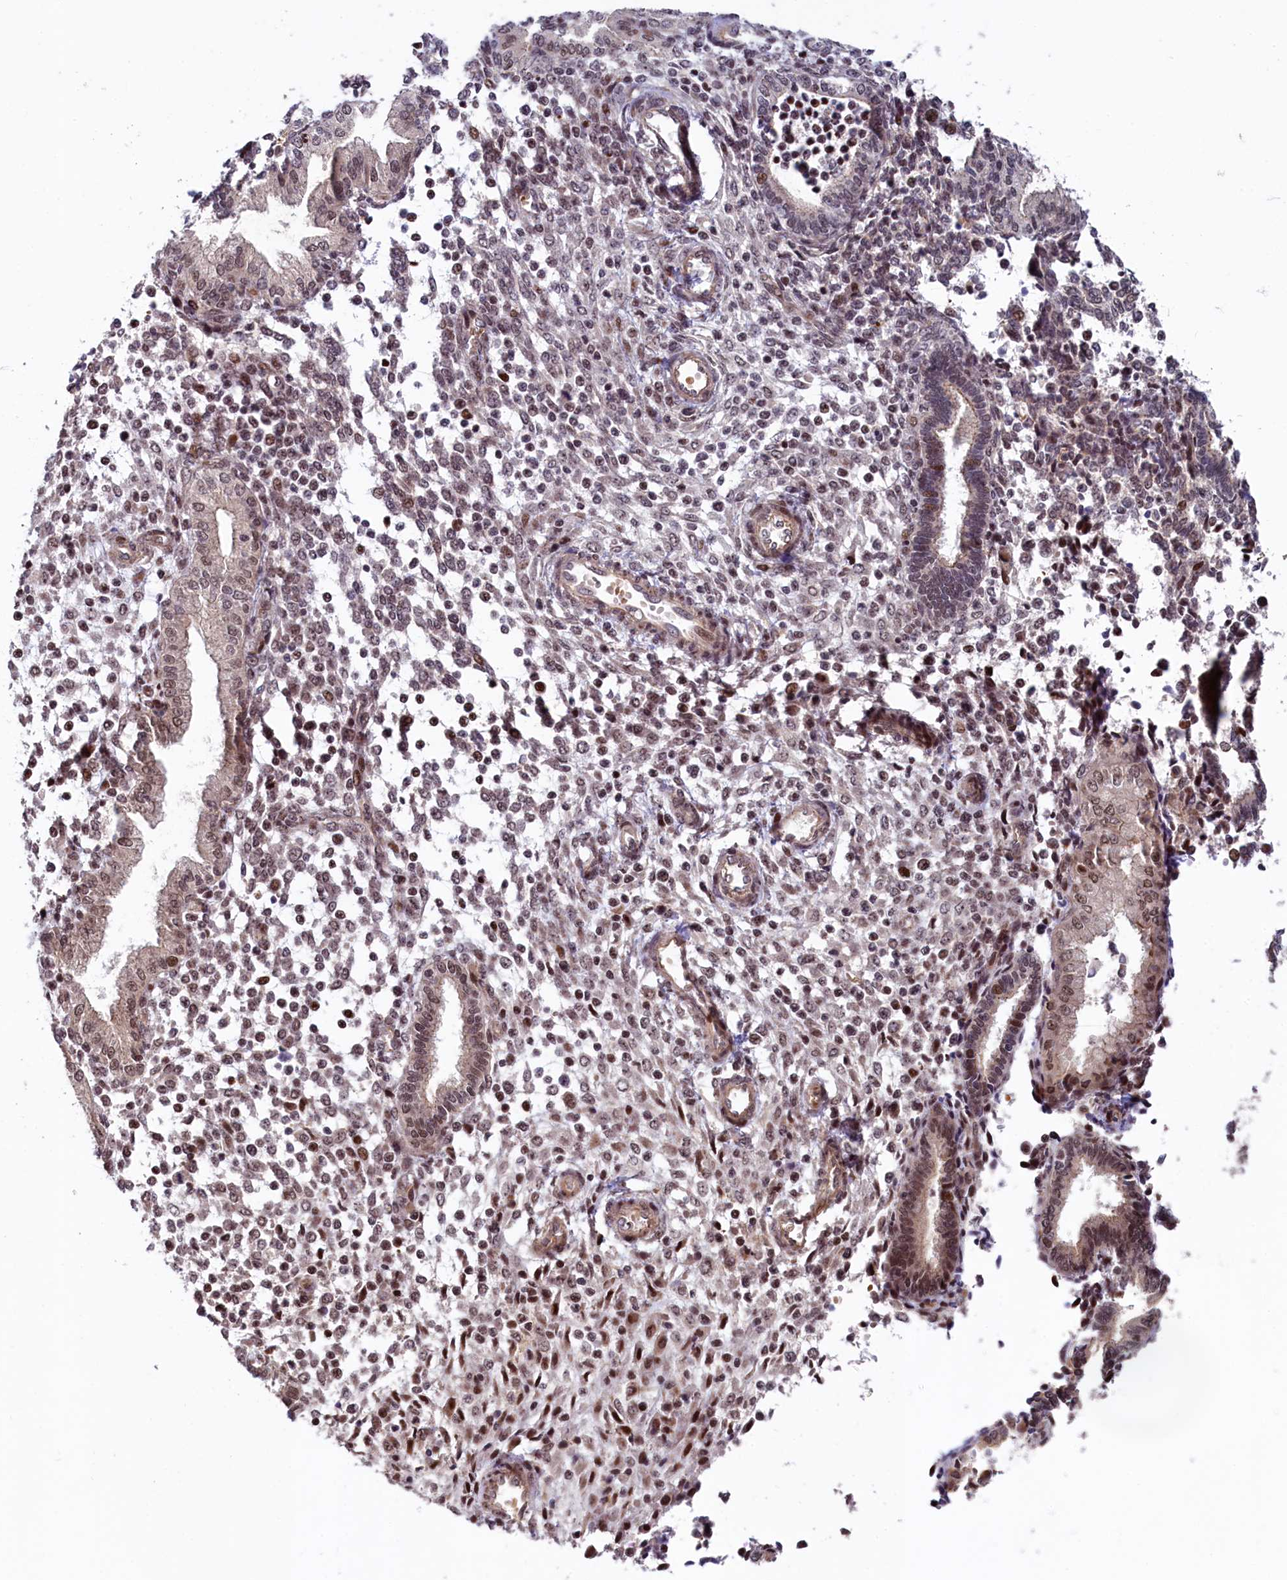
{"staining": {"intensity": "weak", "quantity": ">75%", "location": "nuclear"}, "tissue": "endometrium", "cell_type": "Cells in endometrial stroma", "image_type": "normal", "snomed": [{"axis": "morphology", "description": "Normal tissue, NOS"}, {"axis": "topography", "description": "Endometrium"}], "caption": "Weak nuclear expression is present in about >75% of cells in endometrial stroma in unremarkable endometrium.", "gene": "LEO1", "patient": {"sex": "female", "age": 53}}